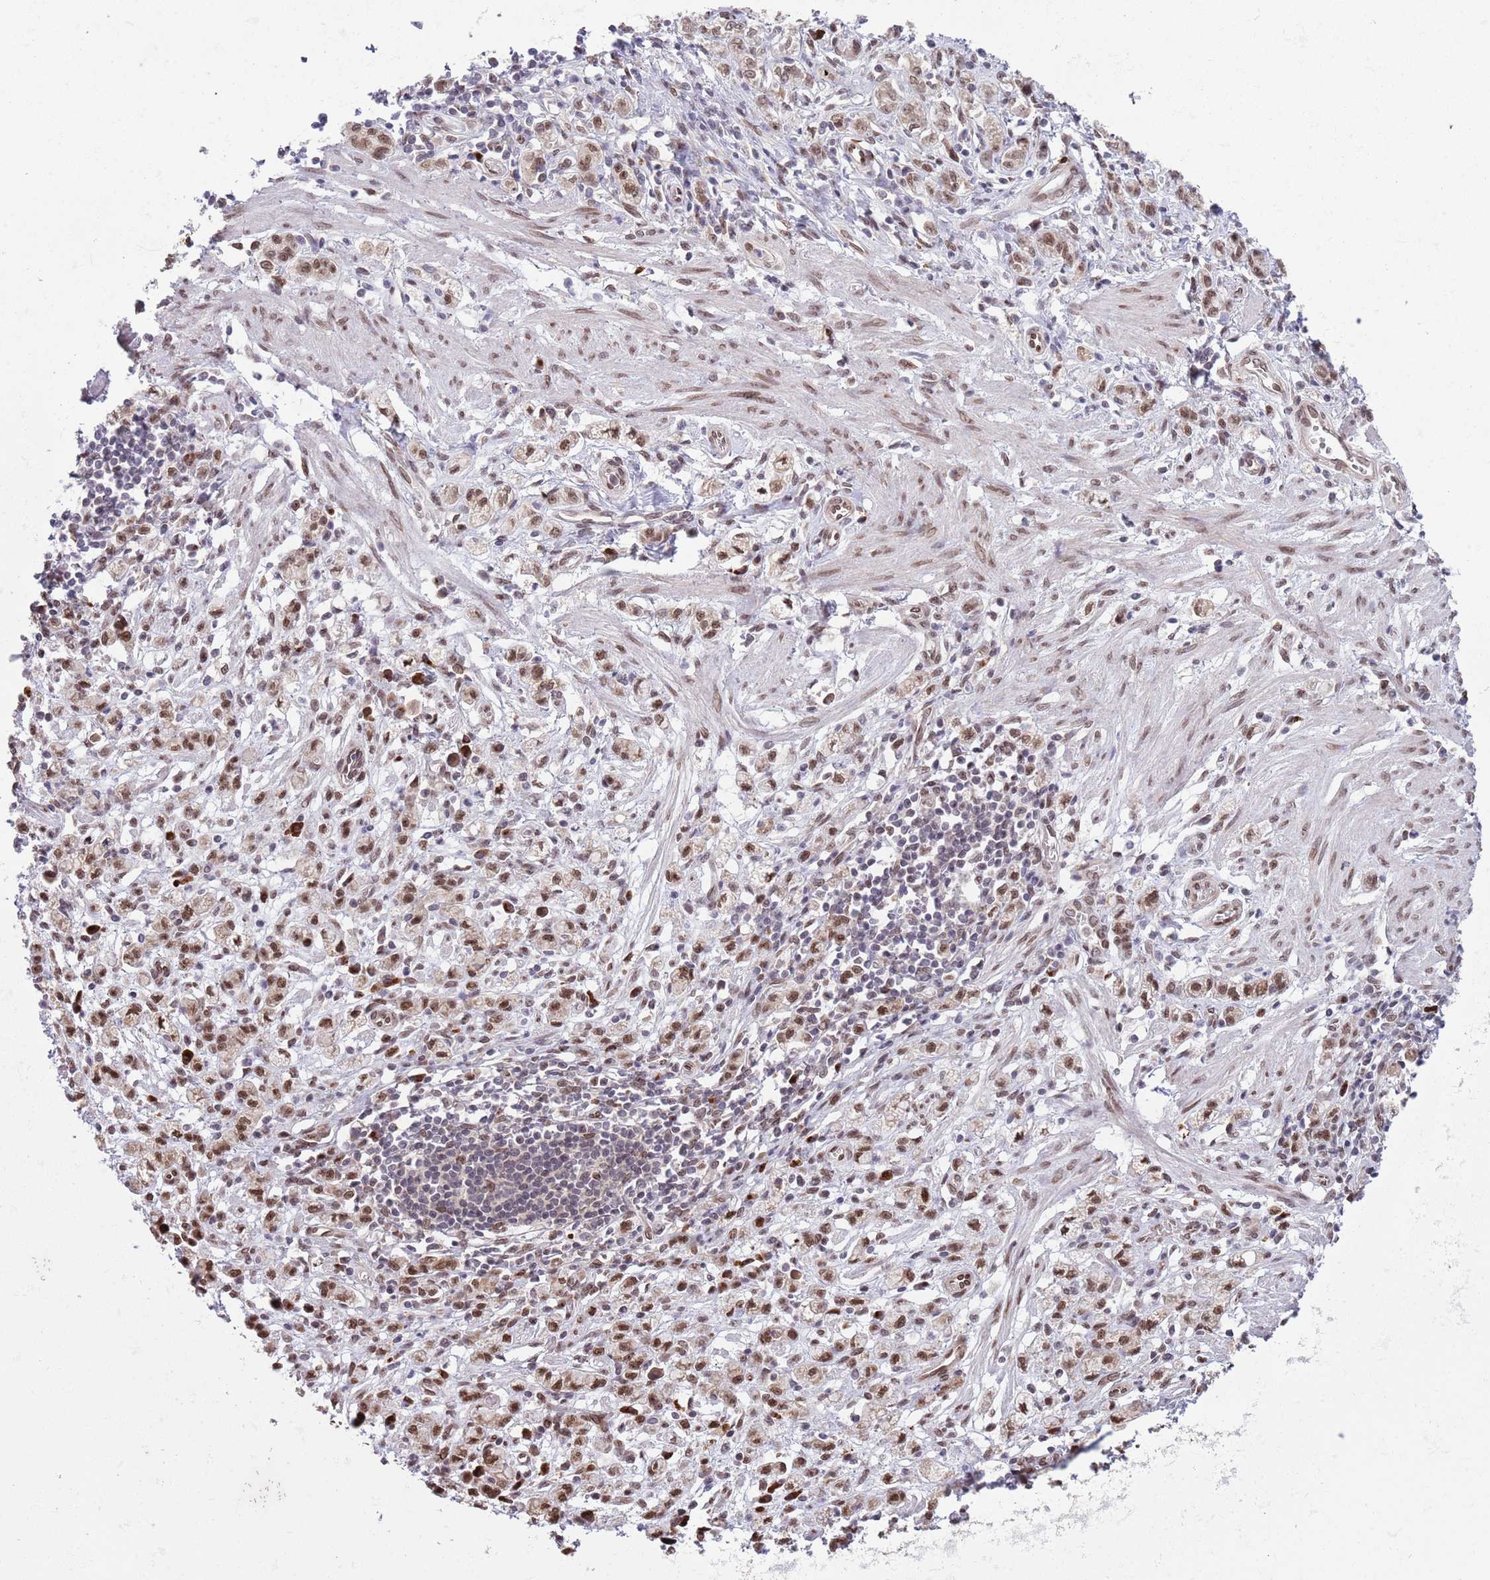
{"staining": {"intensity": "moderate", "quantity": ">75%", "location": "nuclear"}, "tissue": "stomach cancer", "cell_type": "Tumor cells", "image_type": "cancer", "snomed": [{"axis": "morphology", "description": "Adenocarcinoma, NOS"}, {"axis": "topography", "description": "Stomach"}], "caption": "Immunohistochemistry of stomach adenocarcinoma reveals medium levels of moderate nuclear staining in about >75% of tumor cells.", "gene": "SIPA1L3", "patient": {"sex": "male", "age": 77}}